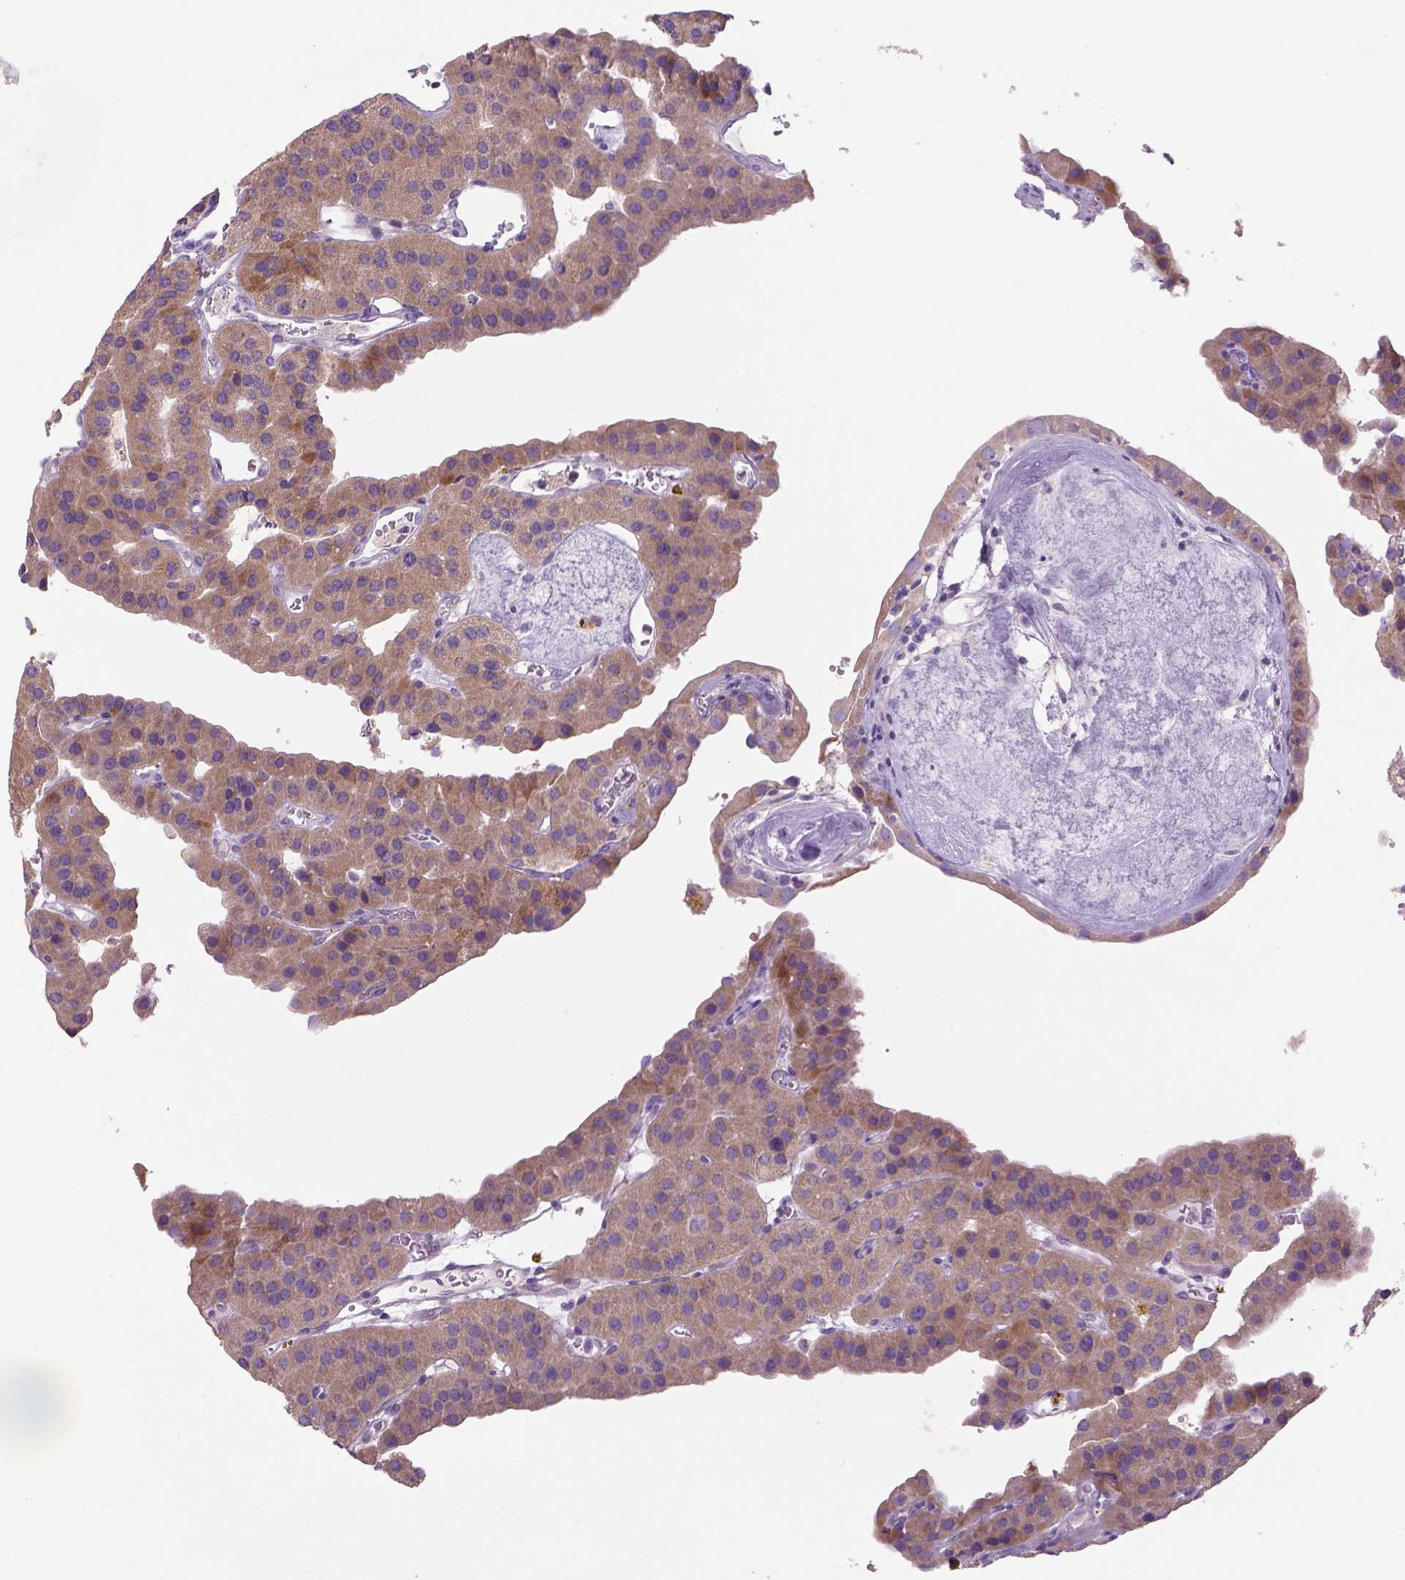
{"staining": {"intensity": "moderate", "quantity": "25%-75%", "location": "cytoplasmic/membranous"}, "tissue": "parathyroid gland", "cell_type": "Glandular cells", "image_type": "normal", "snomed": [{"axis": "morphology", "description": "Normal tissue, NOS"}, {"axis": "morphology", "description": "Adenoma, NOS"}, {"axis": "topography", "description": "Parathyroid gland"}], "caption": "Benign parathyroid gland was stained to show a protein in brown. There is medium levels of moderate cytoplasmic/membranous expression in approximately 25%-75% of glandular cells.", "gene": "ADGRV1", "patient": {"sex": "female", "age": 86}}